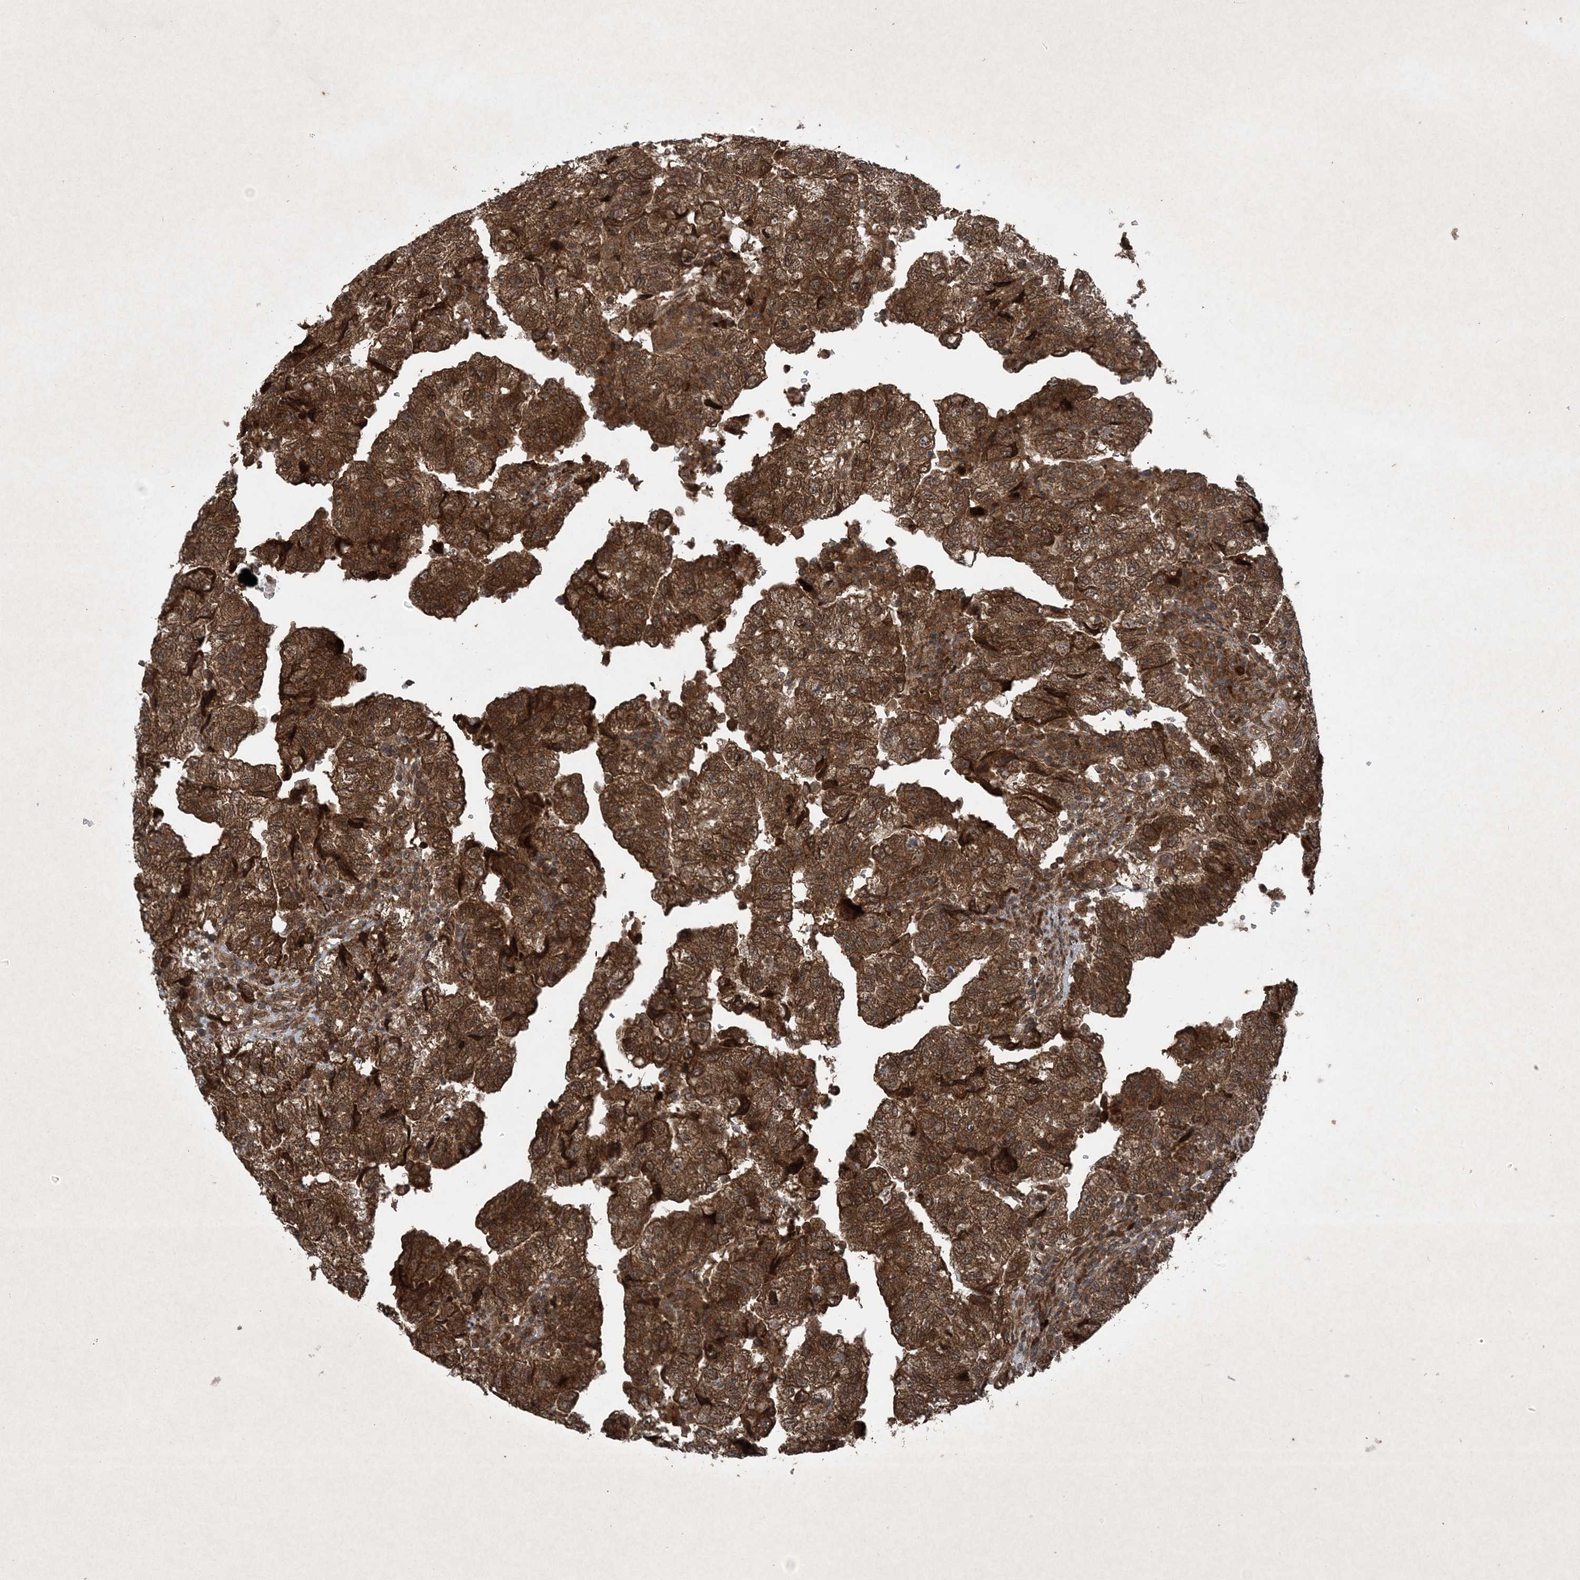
{"staining": {"intensity": "strong", "quantity": ">75%", "location": "cytoplasmic/membranous"}, "tissue": "testis cancer", "cell_type": "Tumor cells", "image_type": "cancer", "snomed": [{"axis": "morphology", "description": "Carcinoma, Embryonal, NOS"}, {"axis": "topography", "description": "Testis"}], "caption": "About >75% of tumor cells in human testis cancer (embryonal carcinoma) reveal strong cytoplasmic/membranous protein staining as visualized by brown immunohistochemical staining.", "gene": "GNG5", "patient": {"sex": "male", "age": 36}}